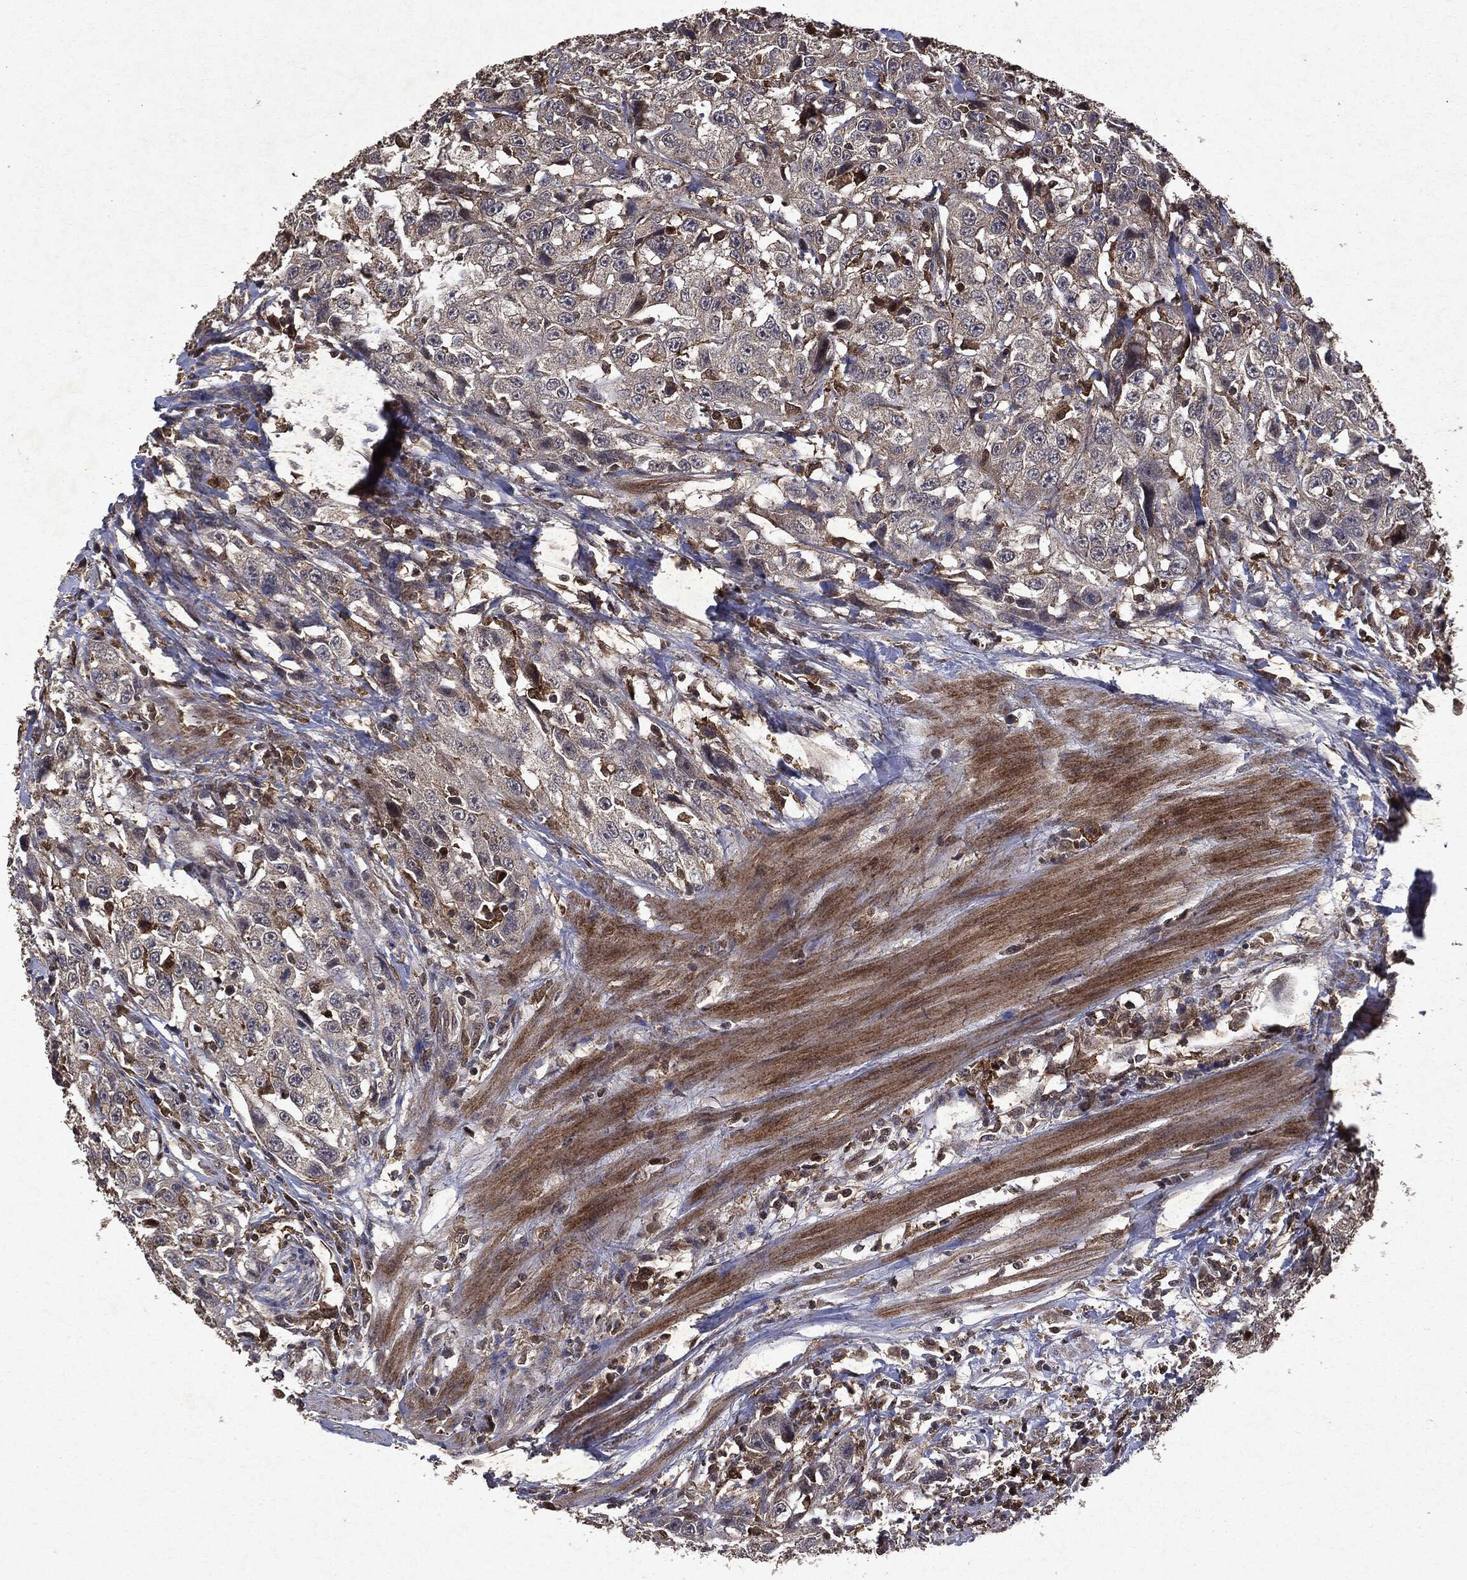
{"staining": {"intensity": "moderate", "quantity": "<25%", "location": "cytoplasmic/membranous"}, "tissue": "urothelial cancer", "cell_type": "Tumor cells", "image_type": "cancer", "snomed": [{"axis": "morphology", "description": "Urothelial carcinoma, NOS"}, {"axis": "morphology", "description": "Urothelial carcinoma, High grade"}, {"axis": "topography", "description": "Urinary bladder"}], "caption": "Brown immunohistochemical staining in human urothelial cancer demonstrates moderate cytoplasmic/membranous positivity in about <25% of tumor cells.", "gene": "PTEN", "patient": {"sex": "female", "age": 73}}